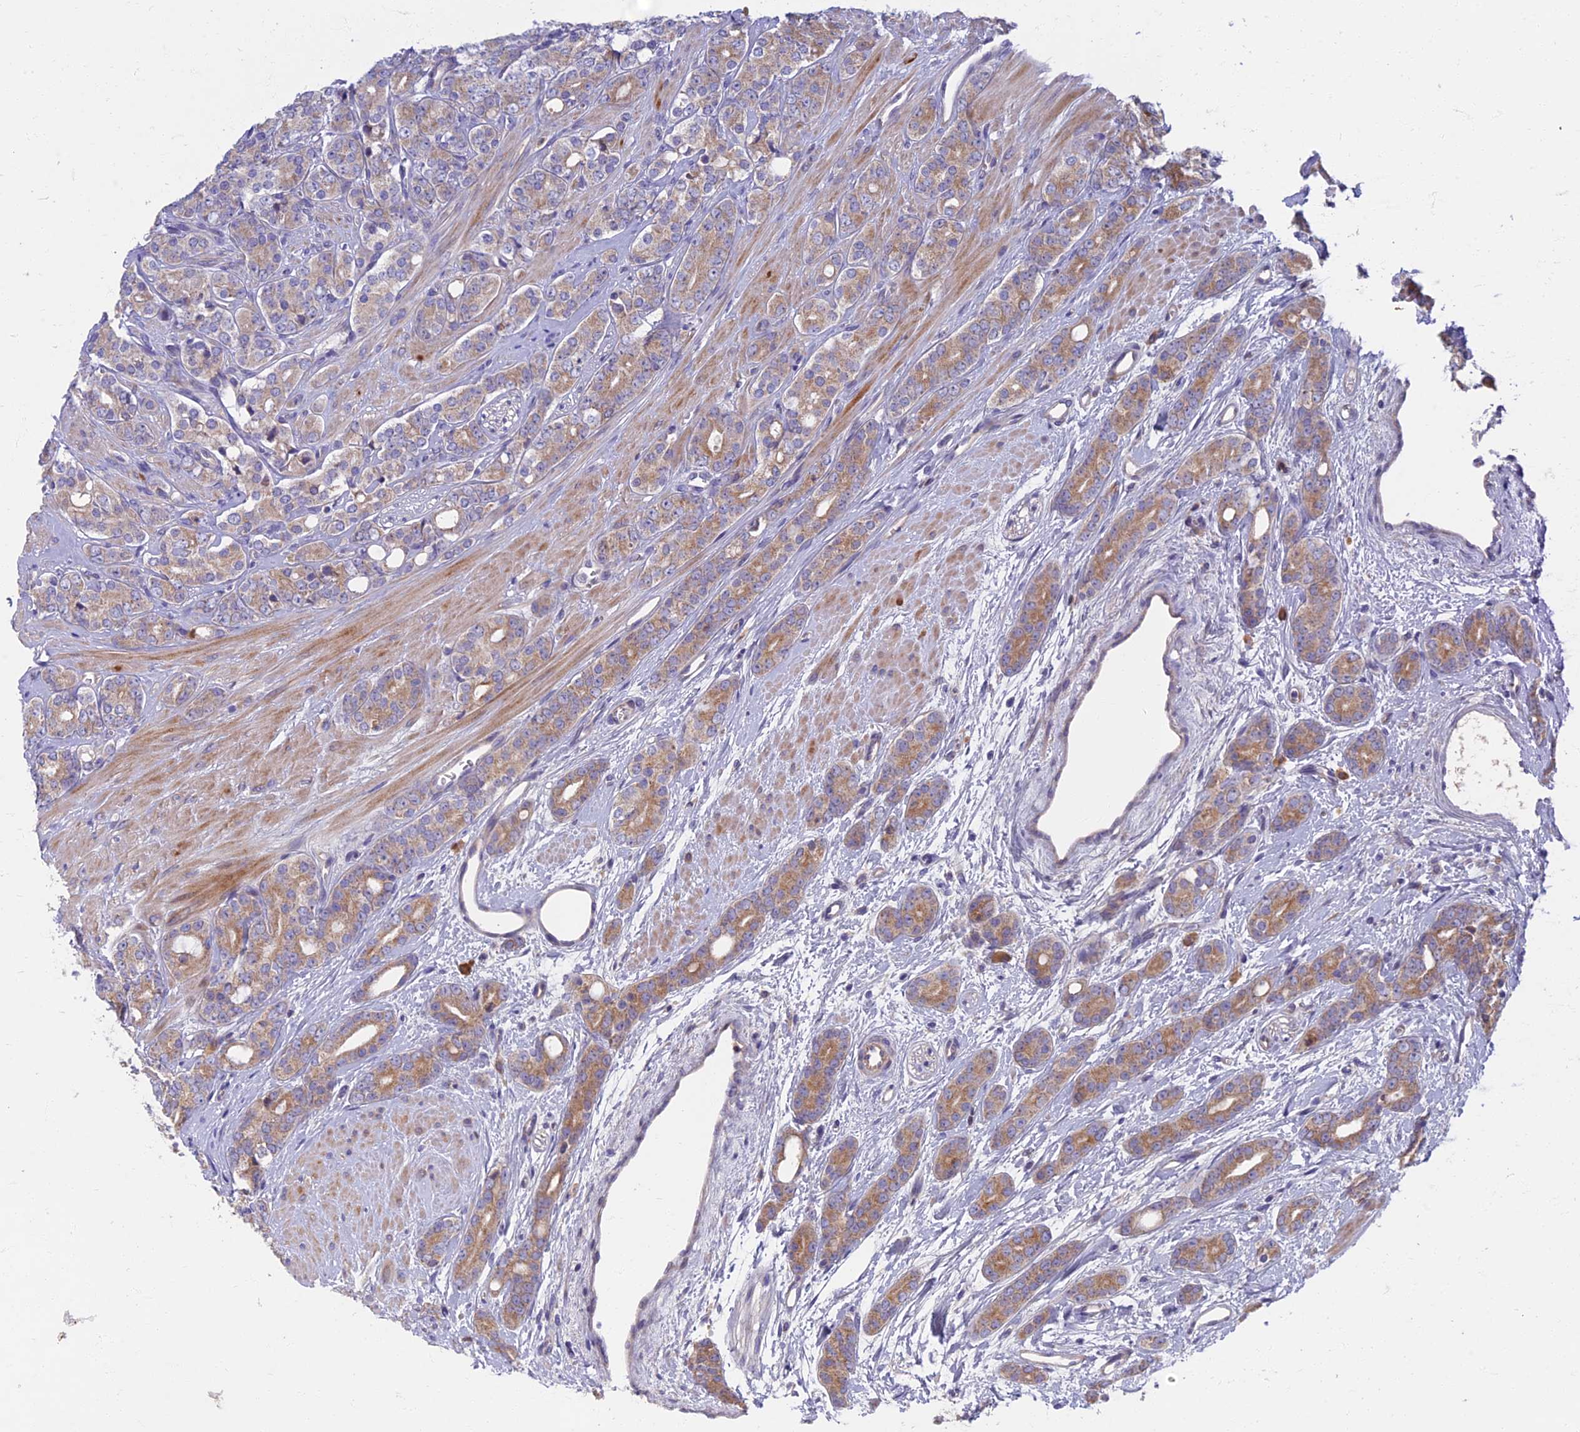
{"staining": {"intensity": "moderate", "quantity": "<25%", "location": "cytoplasmic/membranous"}, "tissue": "prostate cancer", "cell_type": "Tumor cells", "image_type": "cancer", "snomed": [{"axis": "morphology", "description": "Adenocarcinoma, High grade"}, {"axis": "topography", "description": "Prostate"}], "caption": "A micrograph of prostate cancer stained for a protein reveals moderate cytoplasmic/membranous brown staining in tumor cells. (Brightfield microscopy of DAB IHC at high magnification).", "gene": "SOGA1", "patient": {"sex": "male", "age": 62}}